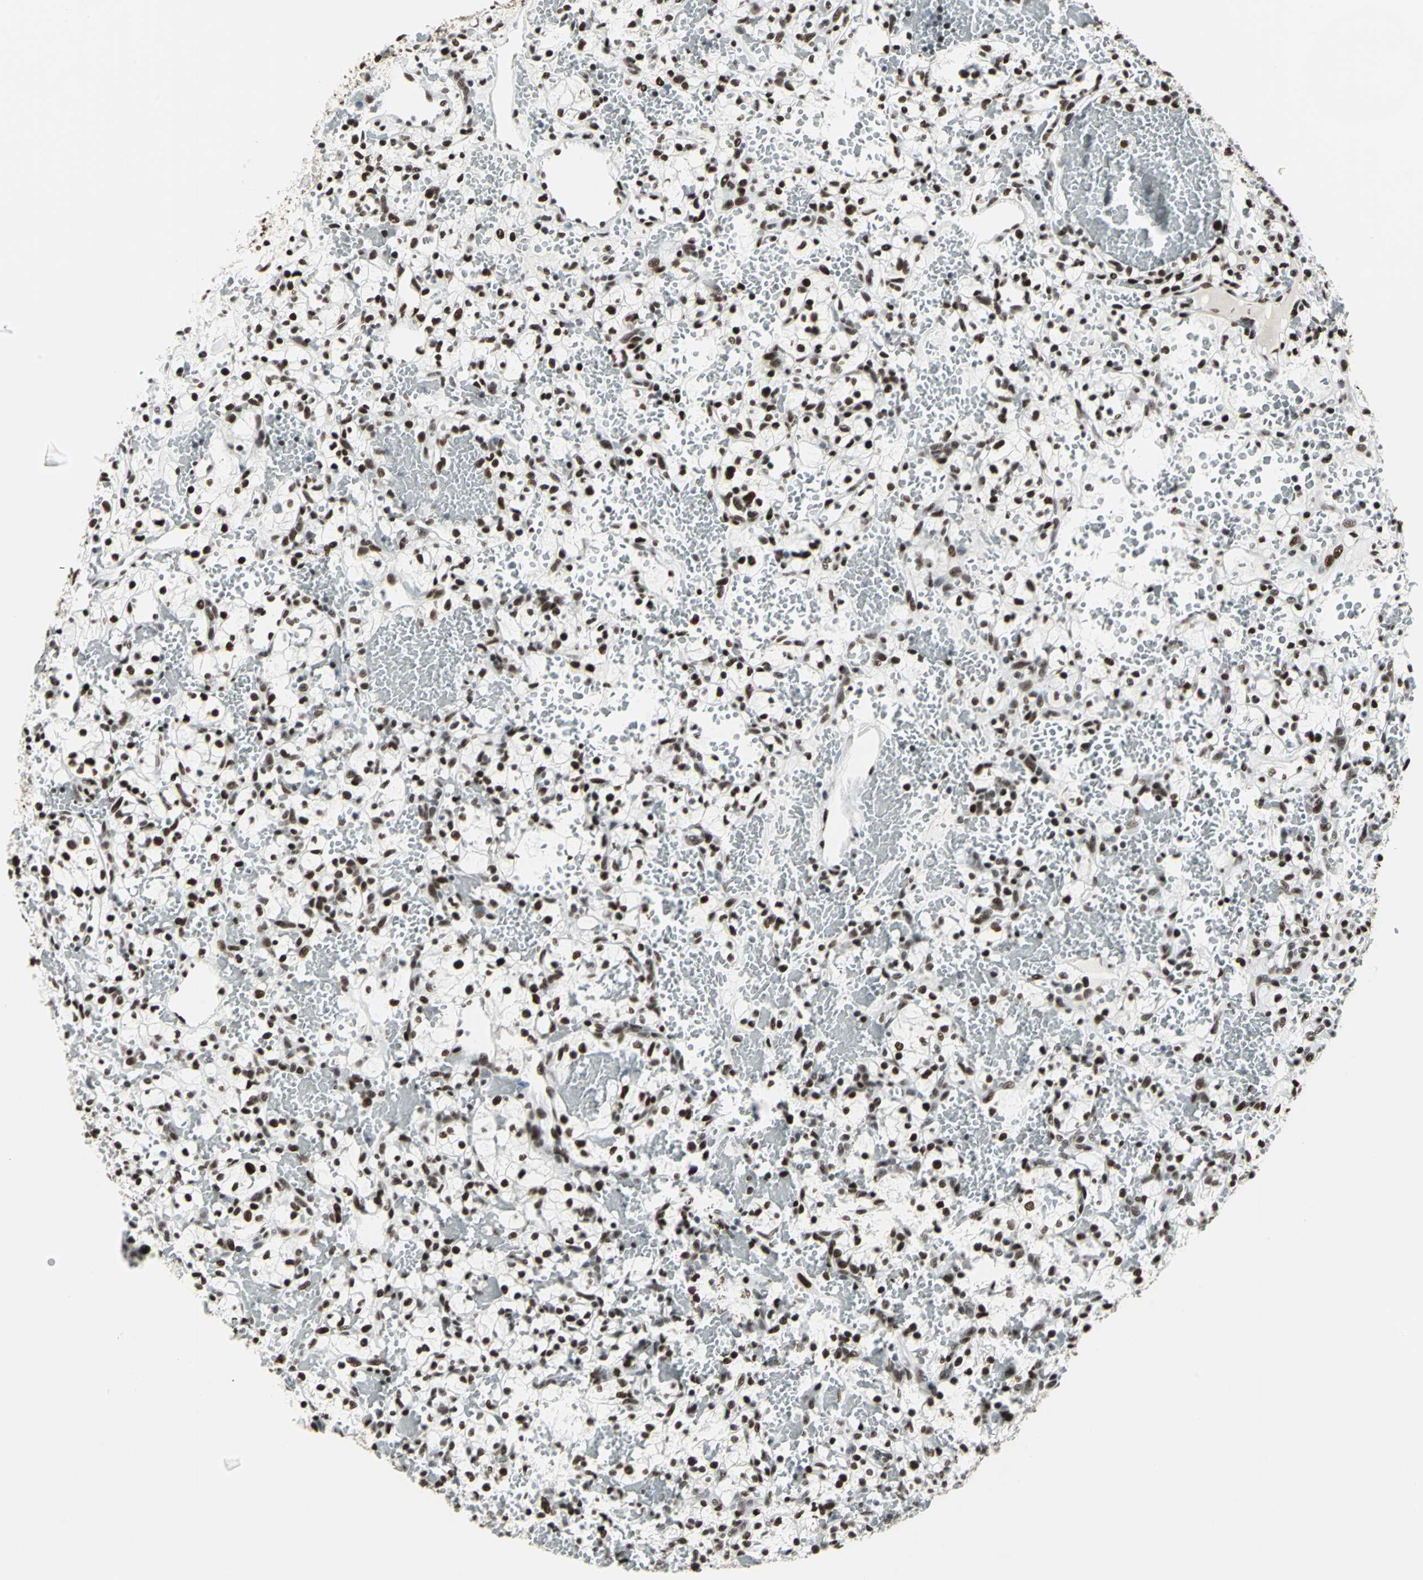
{"staining": {"intensity": "strong", "quantity": ">75%", "location": "nuclear"}, "tissue": "renal cancer", "cell_type": "Tumor cells", "image_type": "cancer", "snomed": [{"axis": "morphology", "description": "Adenocarcinoma, NOS"}, {"axis": "topography", "description": "Kidney"}], "caption": "An immunohistochemistry (IHC) micrograph of tumor tissue is shown. Protein staining in brown highlights strong nuclear positivity in renal cancer (adenocarcinoma) within tumor cells.", "gene": "HDAC2", "patient": {"sex": "female", "age": 60}}